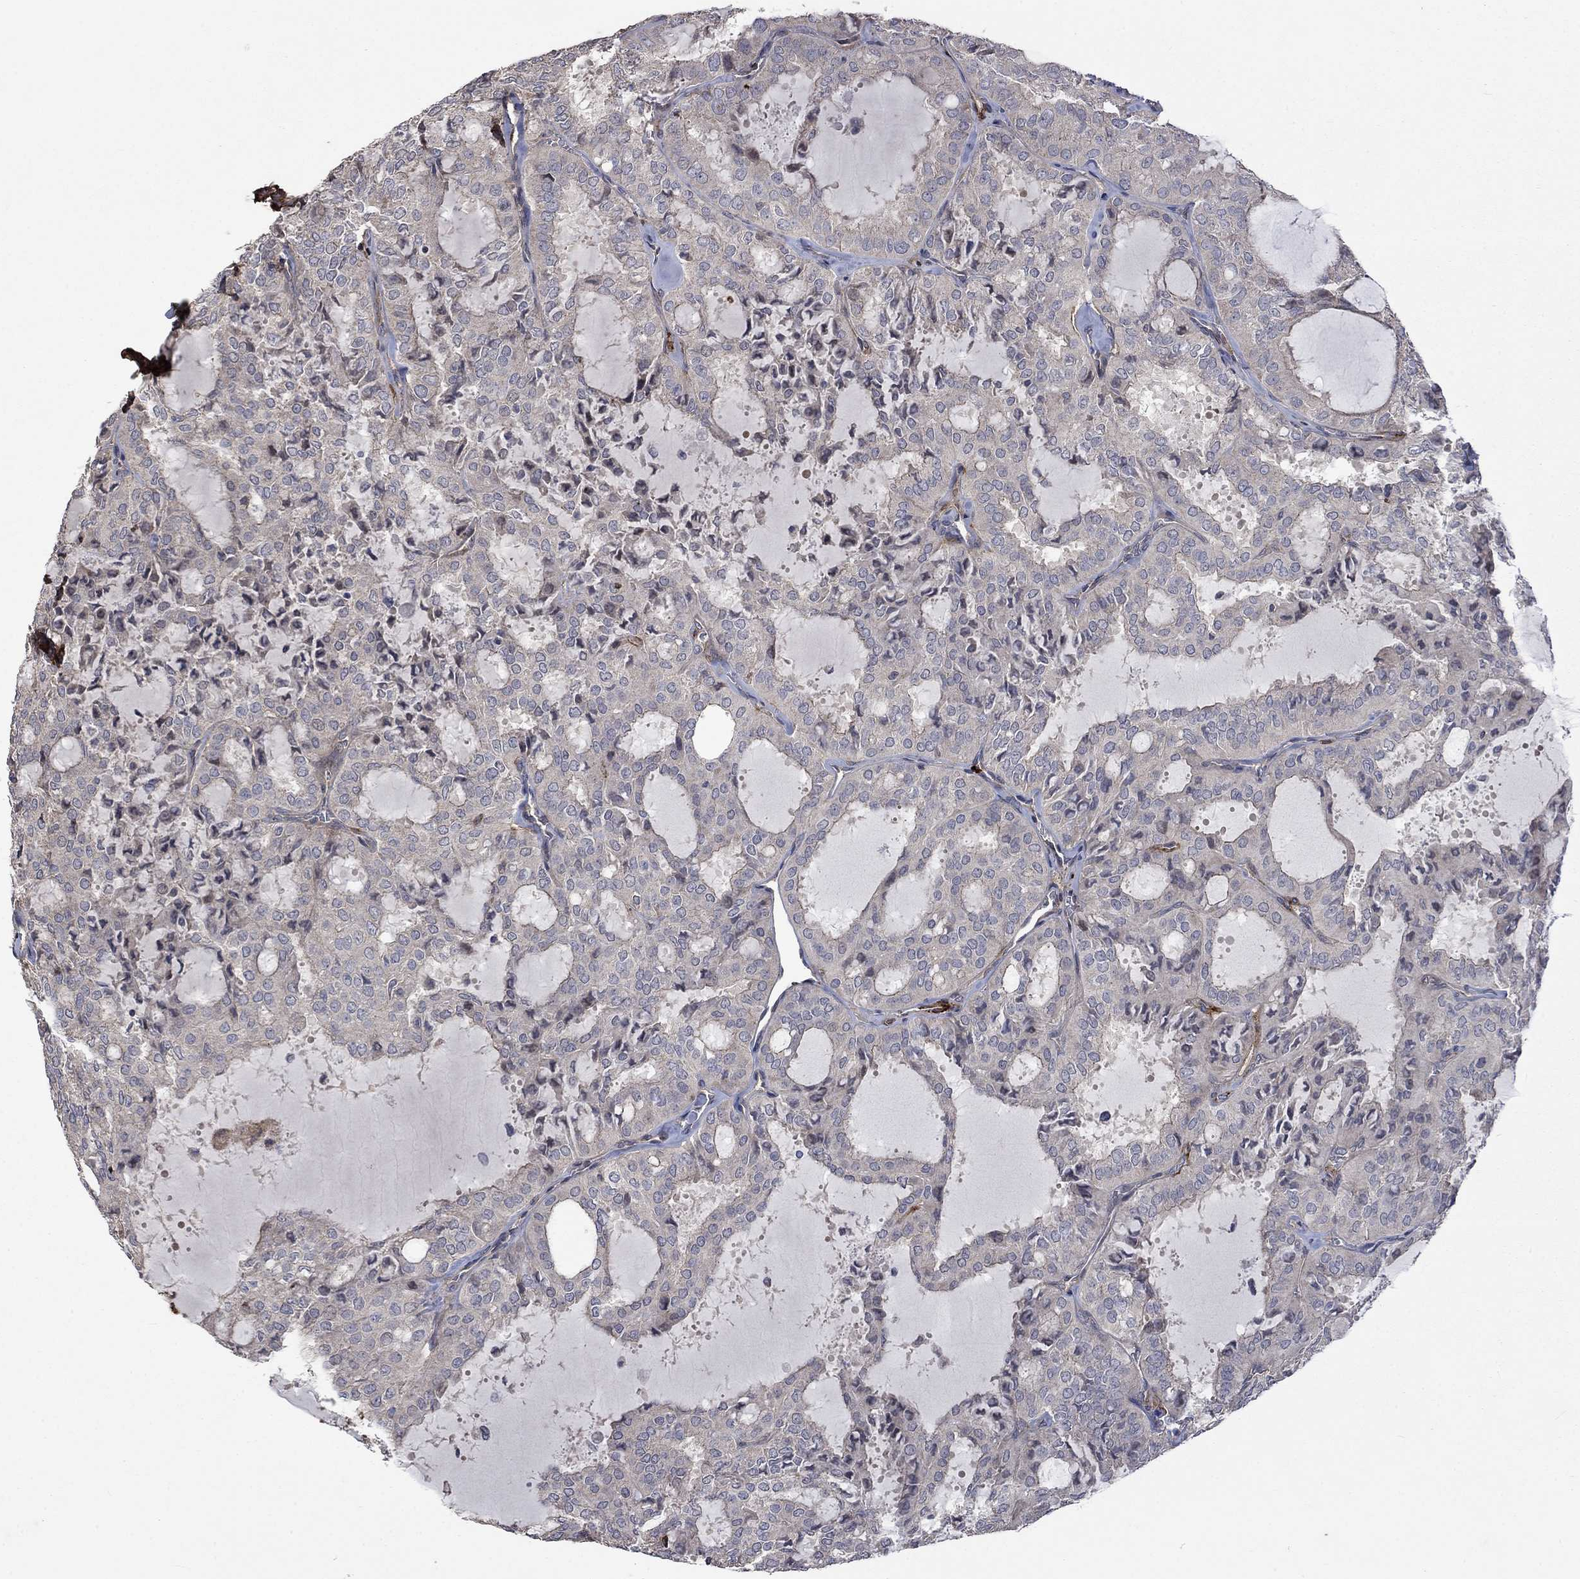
{"staining": {"intensity": "negative", "quantity": "none", "location": "none"}, "tissue": "thyroid cancer", "cell_type": "Tumor cells", "image_type": "cancer", "snomed": [{"axis": "morphology", "description": "Follicular adenoma carcinoma, NOS"}, {"axis": "topography", "description": "Thyroid gland"}], "caption": "IHC of follicular adenoma carcinoma (thyroid) displays no expression in tumor cells.", "gene": "VCAN", "patient": {"sex": "male", "age": 75}}